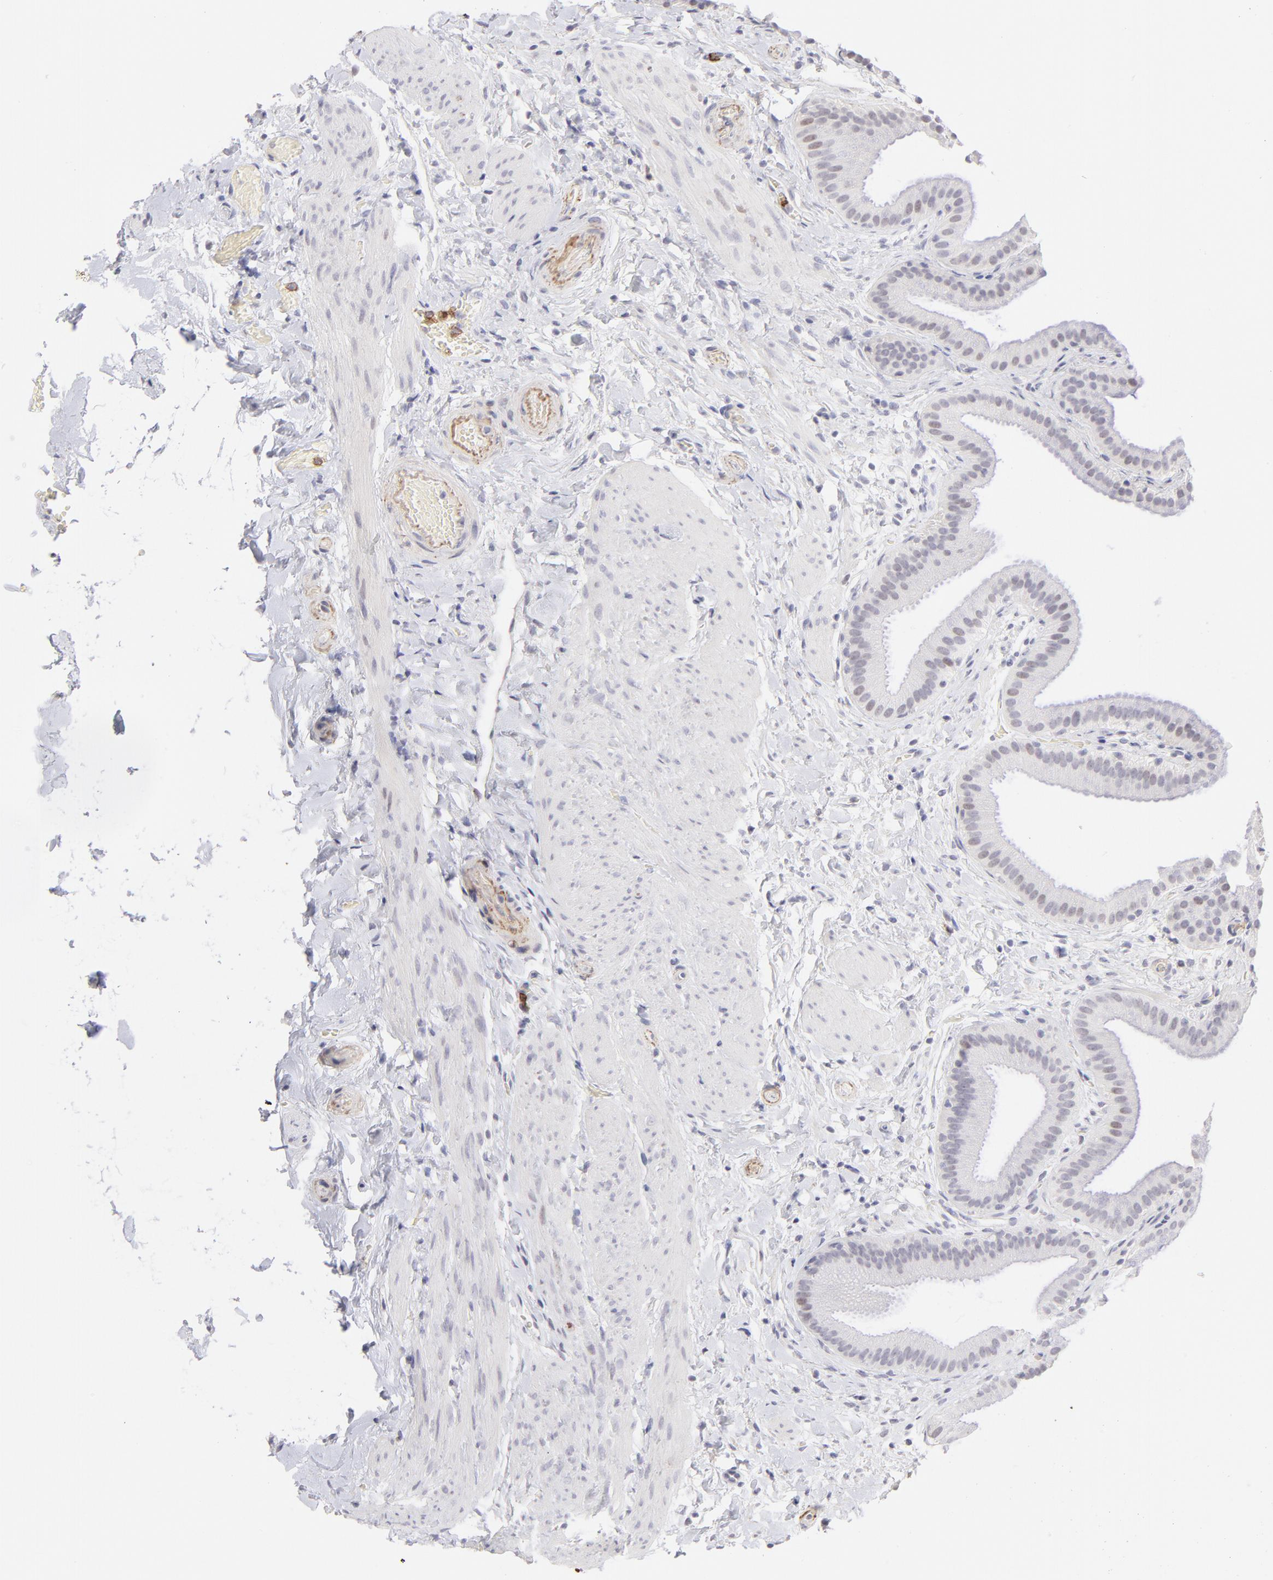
{"staining": {"intensity": "weak", "quantity": "<25%", "location": "nuclear"}, "tissue": "gallbladder", "cell_type": "Glandular cells", "image_type": "normal", "snomed": [{"axis": "morphology", "description": "Normal tissue, NOS"}, {"axis": "topography", "description": "Gallbladder"}], "caption": "Immunohistochemistry histopathology image of normal human gallbladder stained for a protein (brown), which exhibits no expression in glandular cells. Brightfield microscopy of IHC stained with DAB (brown) and hematoxylin (blue), captured at high magnification.", "gene": "LTB4R", "patient": {"sex": "female", "age": 63}}